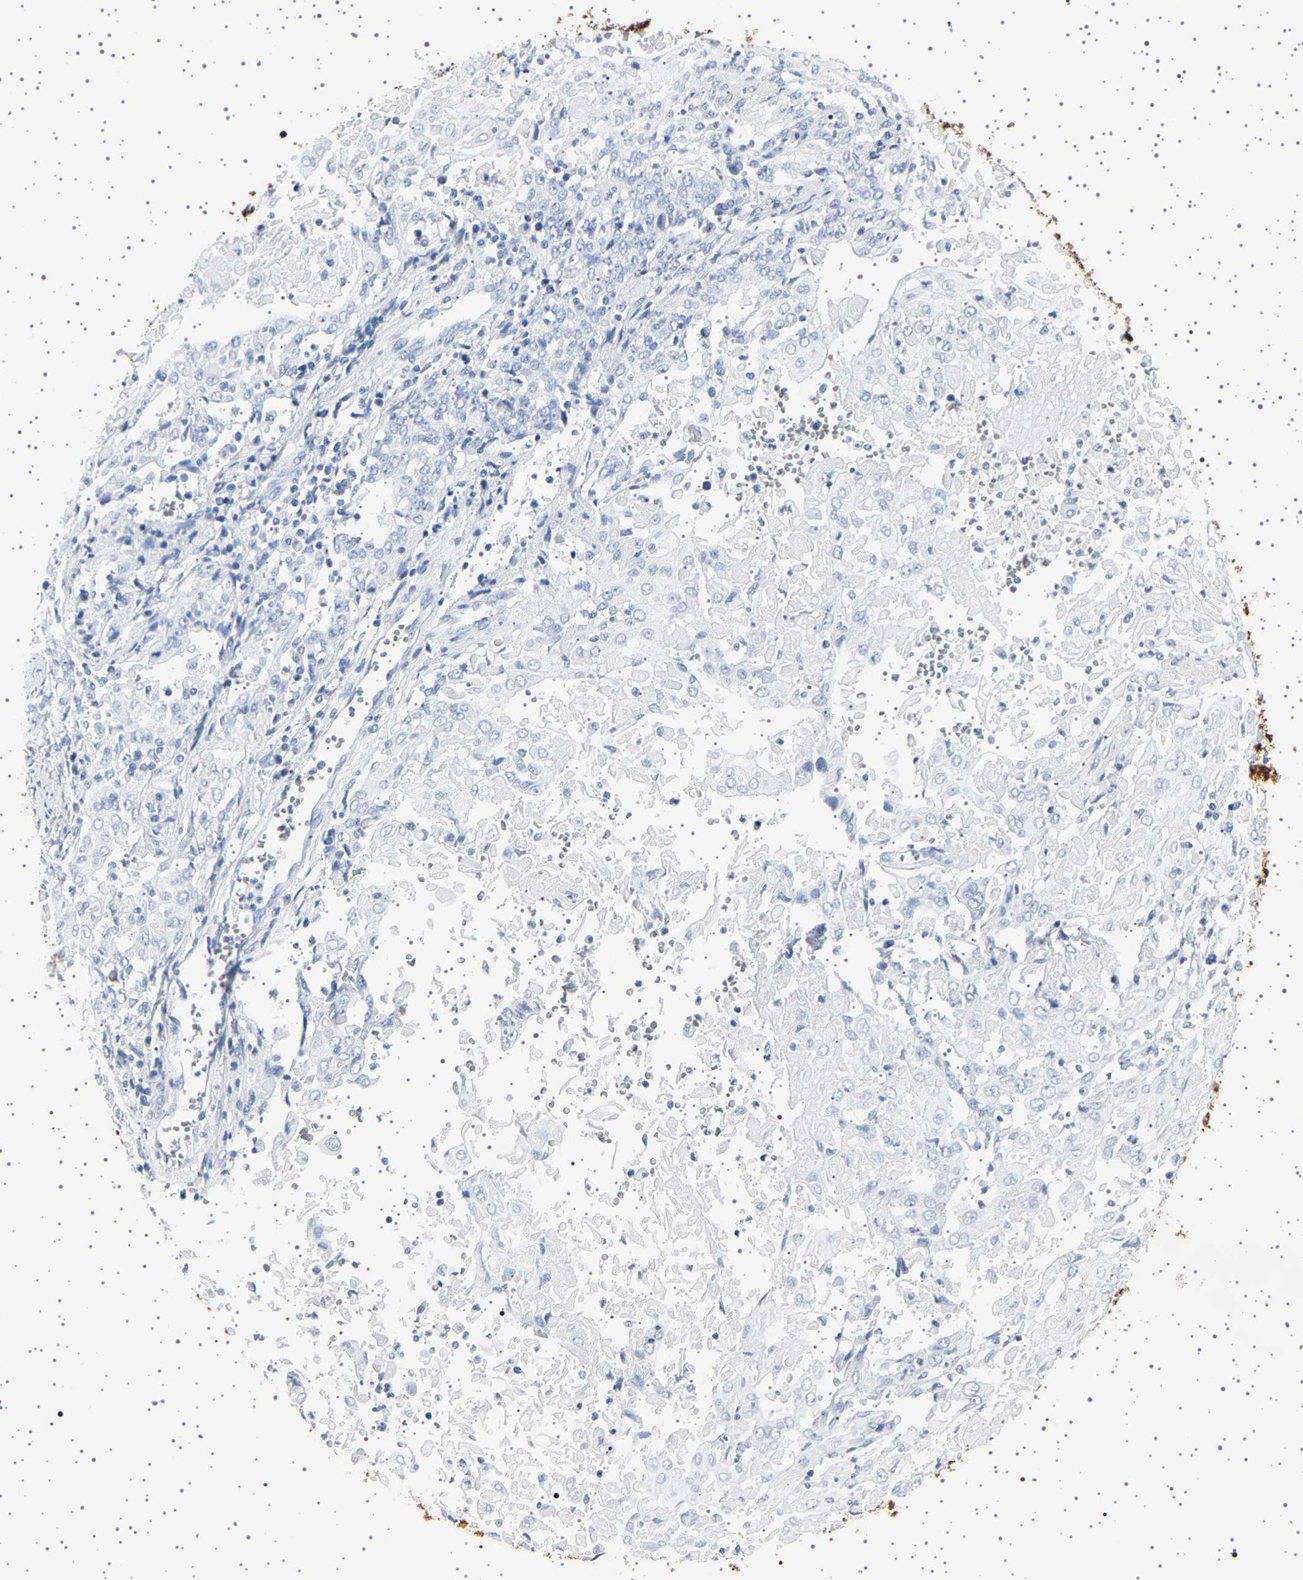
{"staining": {"intensity": "negative", "quantity": "none", "location": "none"}, "tissue": "cervical cancer", "cell_type": "Tumor cells", "image_type": "cancer", "snomed": [{"axis": "morphology", "description": "Squamous cell carcinoma, NOS"}, {"axis": "topography", "description": "Cervix"}], "caption": "Immunohistochemical staining of human squamous cell carcinoma (cervical) displays no significant positivity in tumor cells.", "gene": "TFF3", "patient": {"sex": "female", "age": 39}}